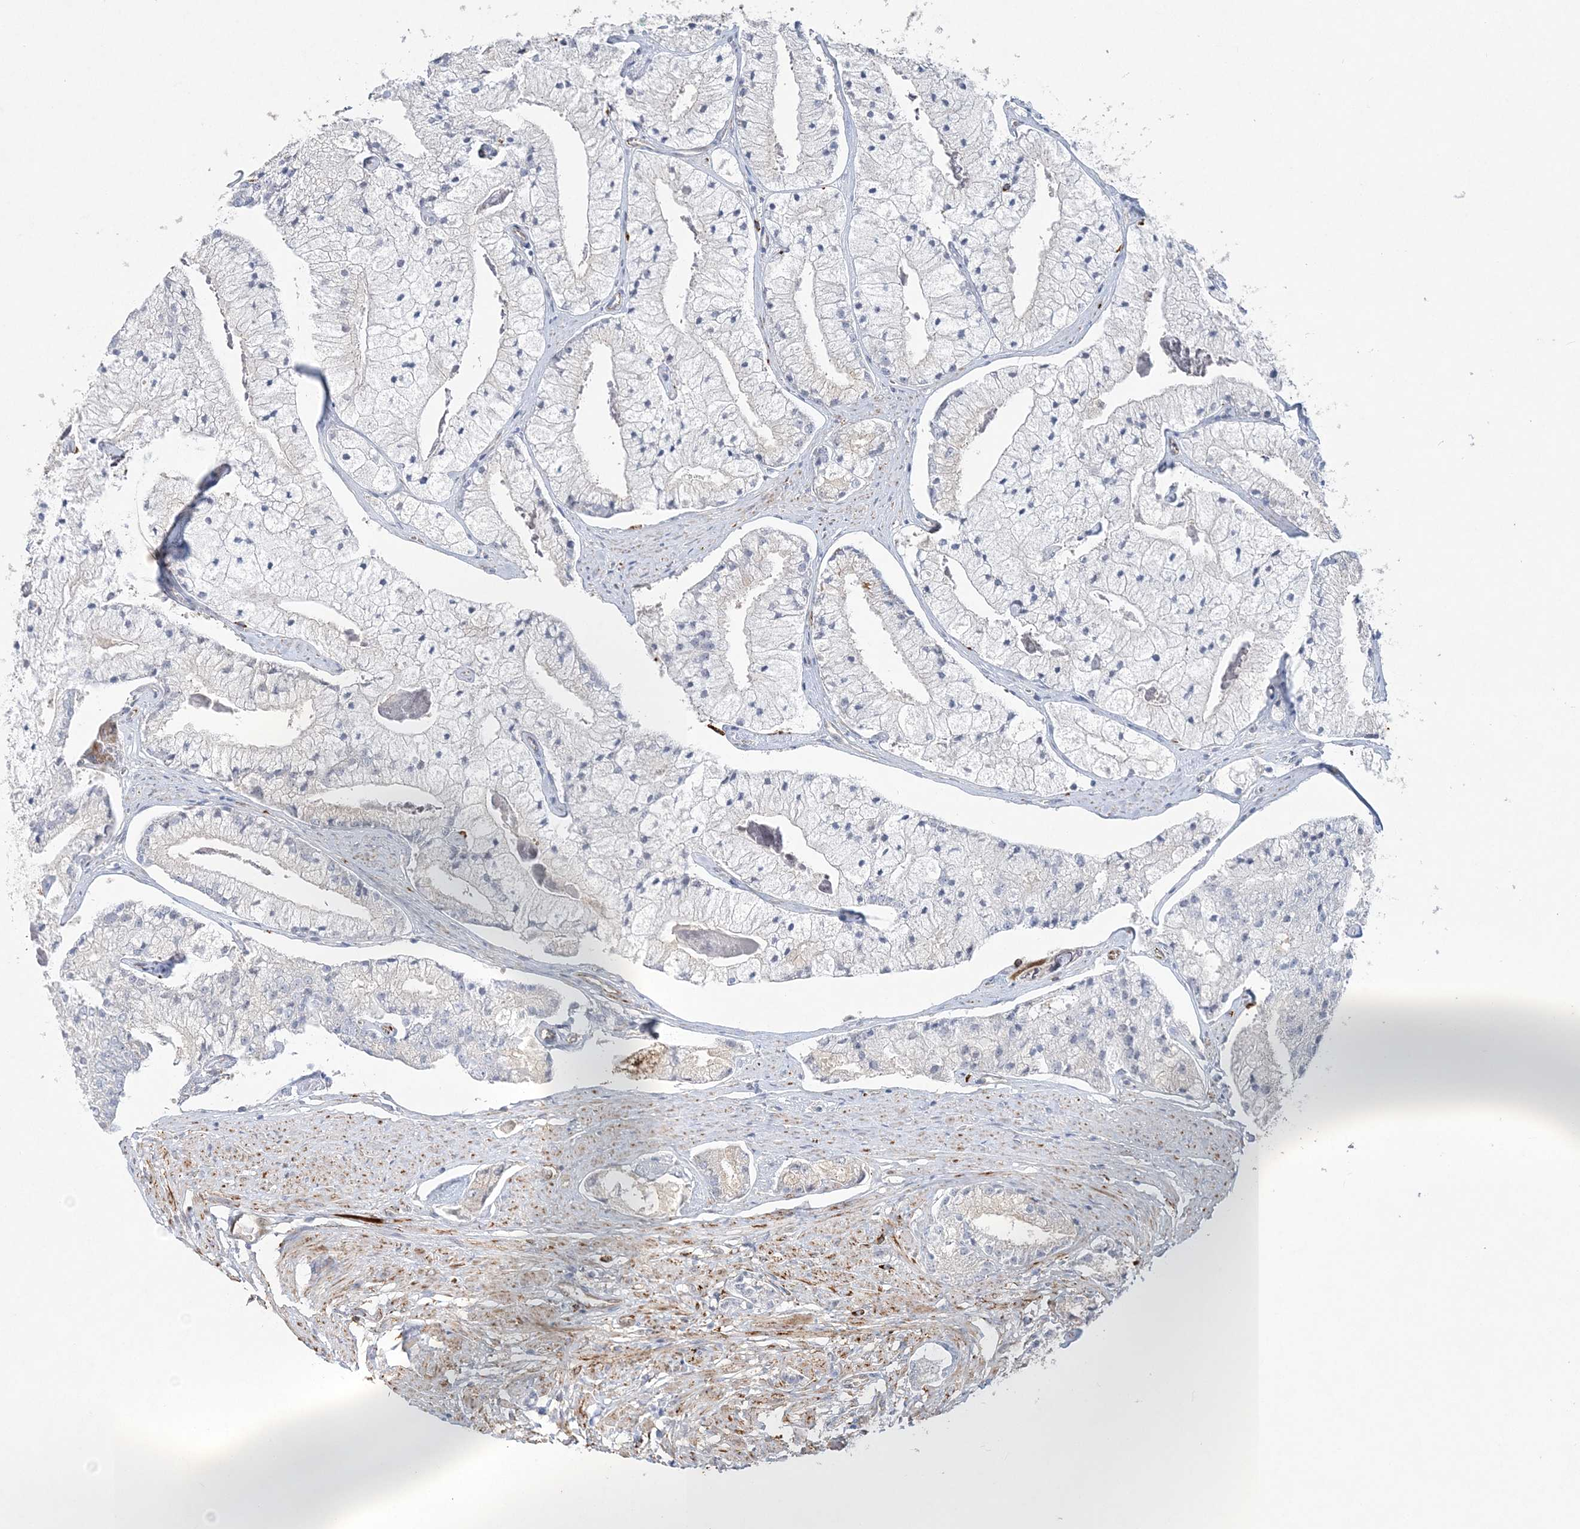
{"staining": {"intensity": "moderate", "quantity": "<25%", "location": "cytoplasmic/membranous"}, "tissue": "prostate cancer", "cell_type": "Tumor cells", "image_type": "cancer", "snomed": [{"axis": "morphology", "description": "Adenocarcinoma, High grade"}, {"axis": "topography", "description": "Prostate"}], "caption": "High-magnification brightfield microscopy of prostate high-grade adenocarcinoma stained with DAB (3,3'-diaminobenzidine) (brown) and counterstained with hematoxylin (blue). tumor cells exhibit moderate cytoplasmic/membranous expression is appreciated in approximately<25% of cells. The staining is performed using DAB brown chromogen to label protein expression. The nuclei are counter-stained blue using hematoxylin.", "gene": "INPP1", "patient": {"sex": "male", "age": 50}}